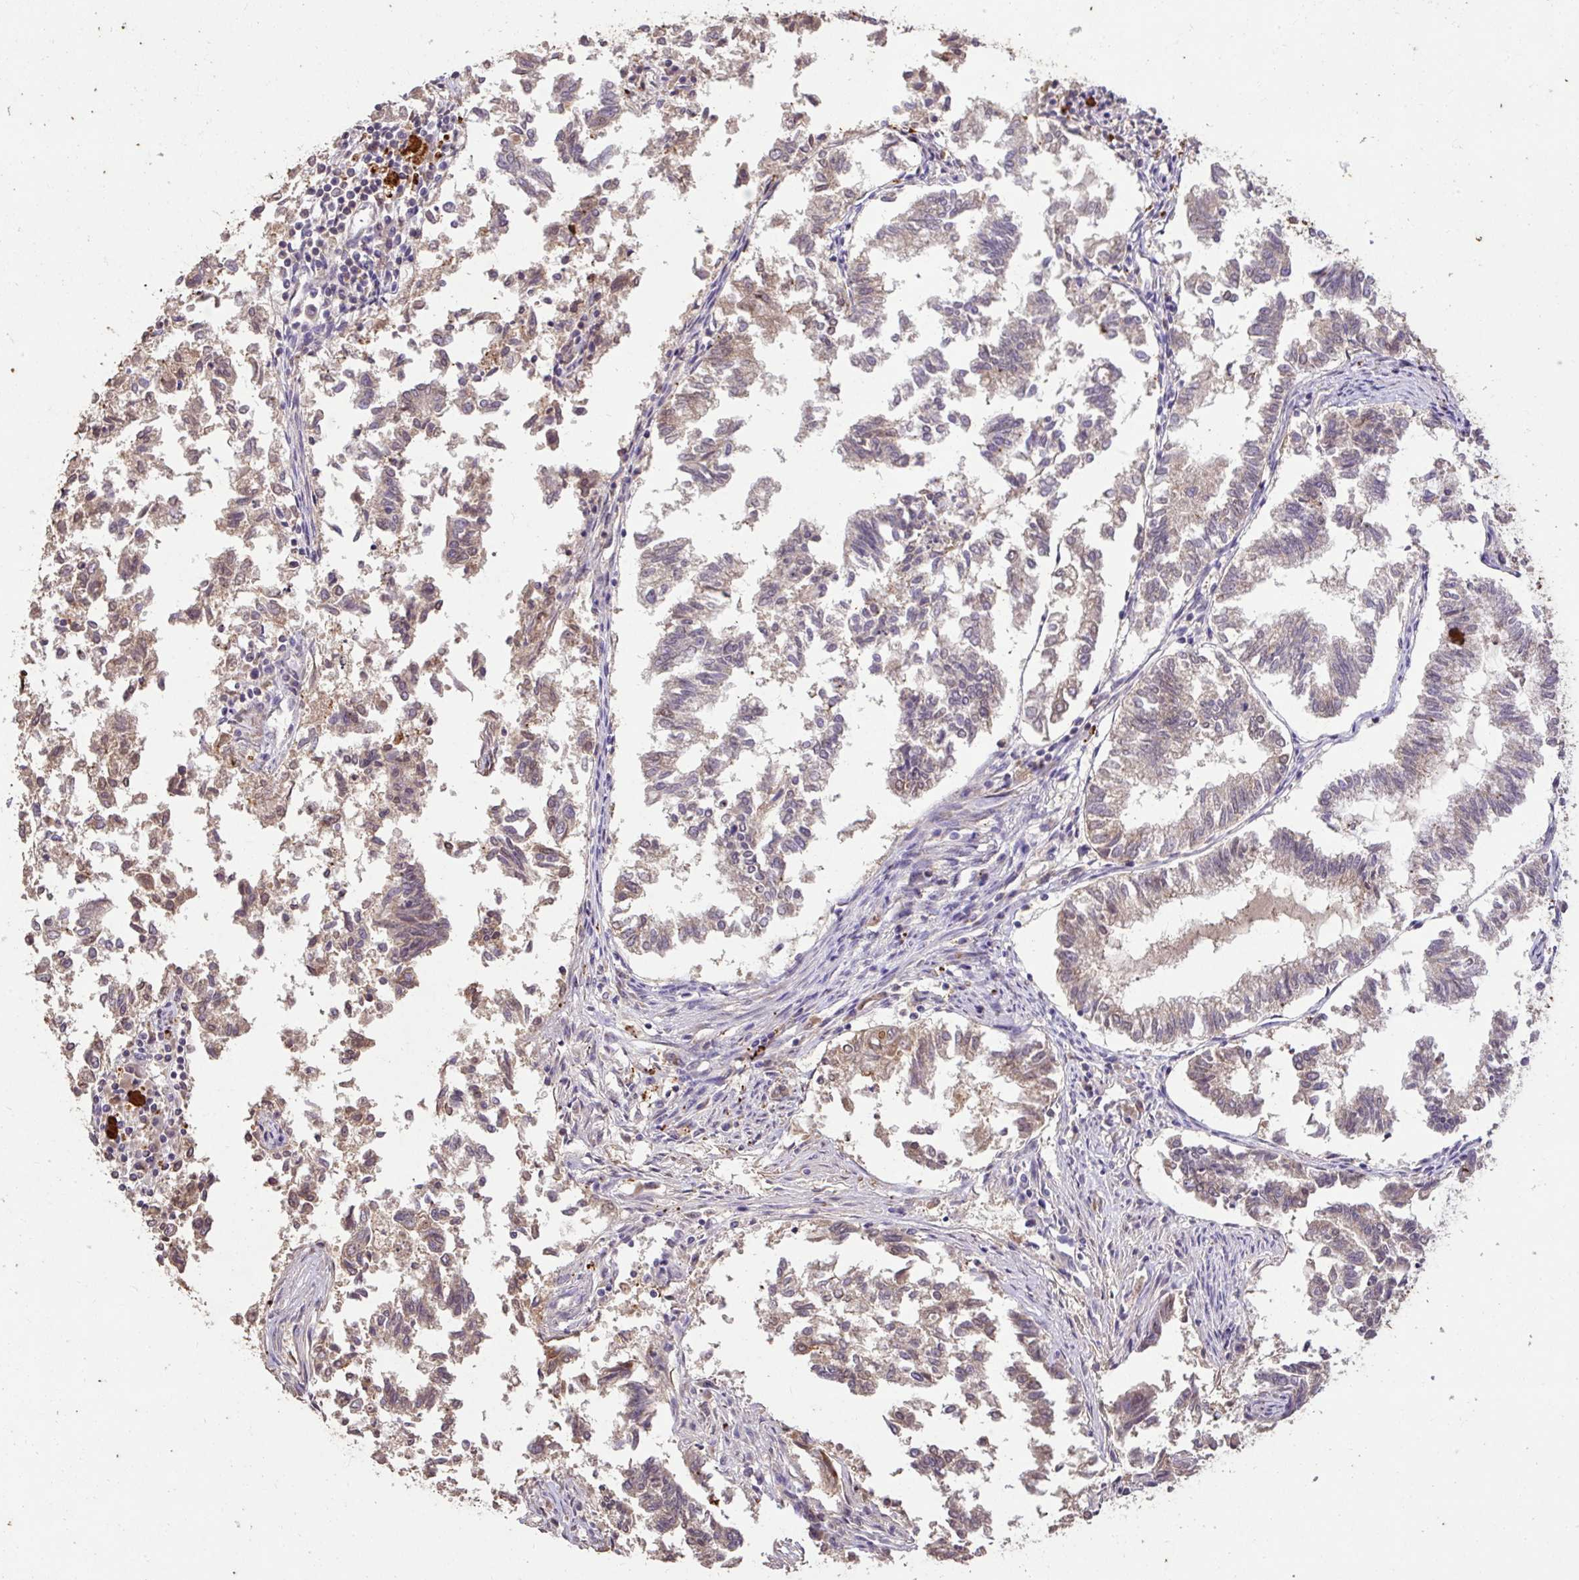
{"staining": {"intensity": "weak", "quantity": "<25%", "location": "cytoplasmic/membranous"}, "tissue": "endometrial cancer", "cell_type": "Tumor cells", "image_type": "cancer", "snomed": [{"axis": "morphology", "description": "Necrosis, NOS"}, {"axis": "morphology", "description": "Adenocarcinoma, NOS"}, {"axis": "topography", "description": "Endometrium"}], "caption": "Immunohistochemistry (IHC) of human adenocarcinoma (endometrial) reveals no expression in tumor cells.", "gene": "LRTM2", "patient": {"sex": "female", "age": 79}}